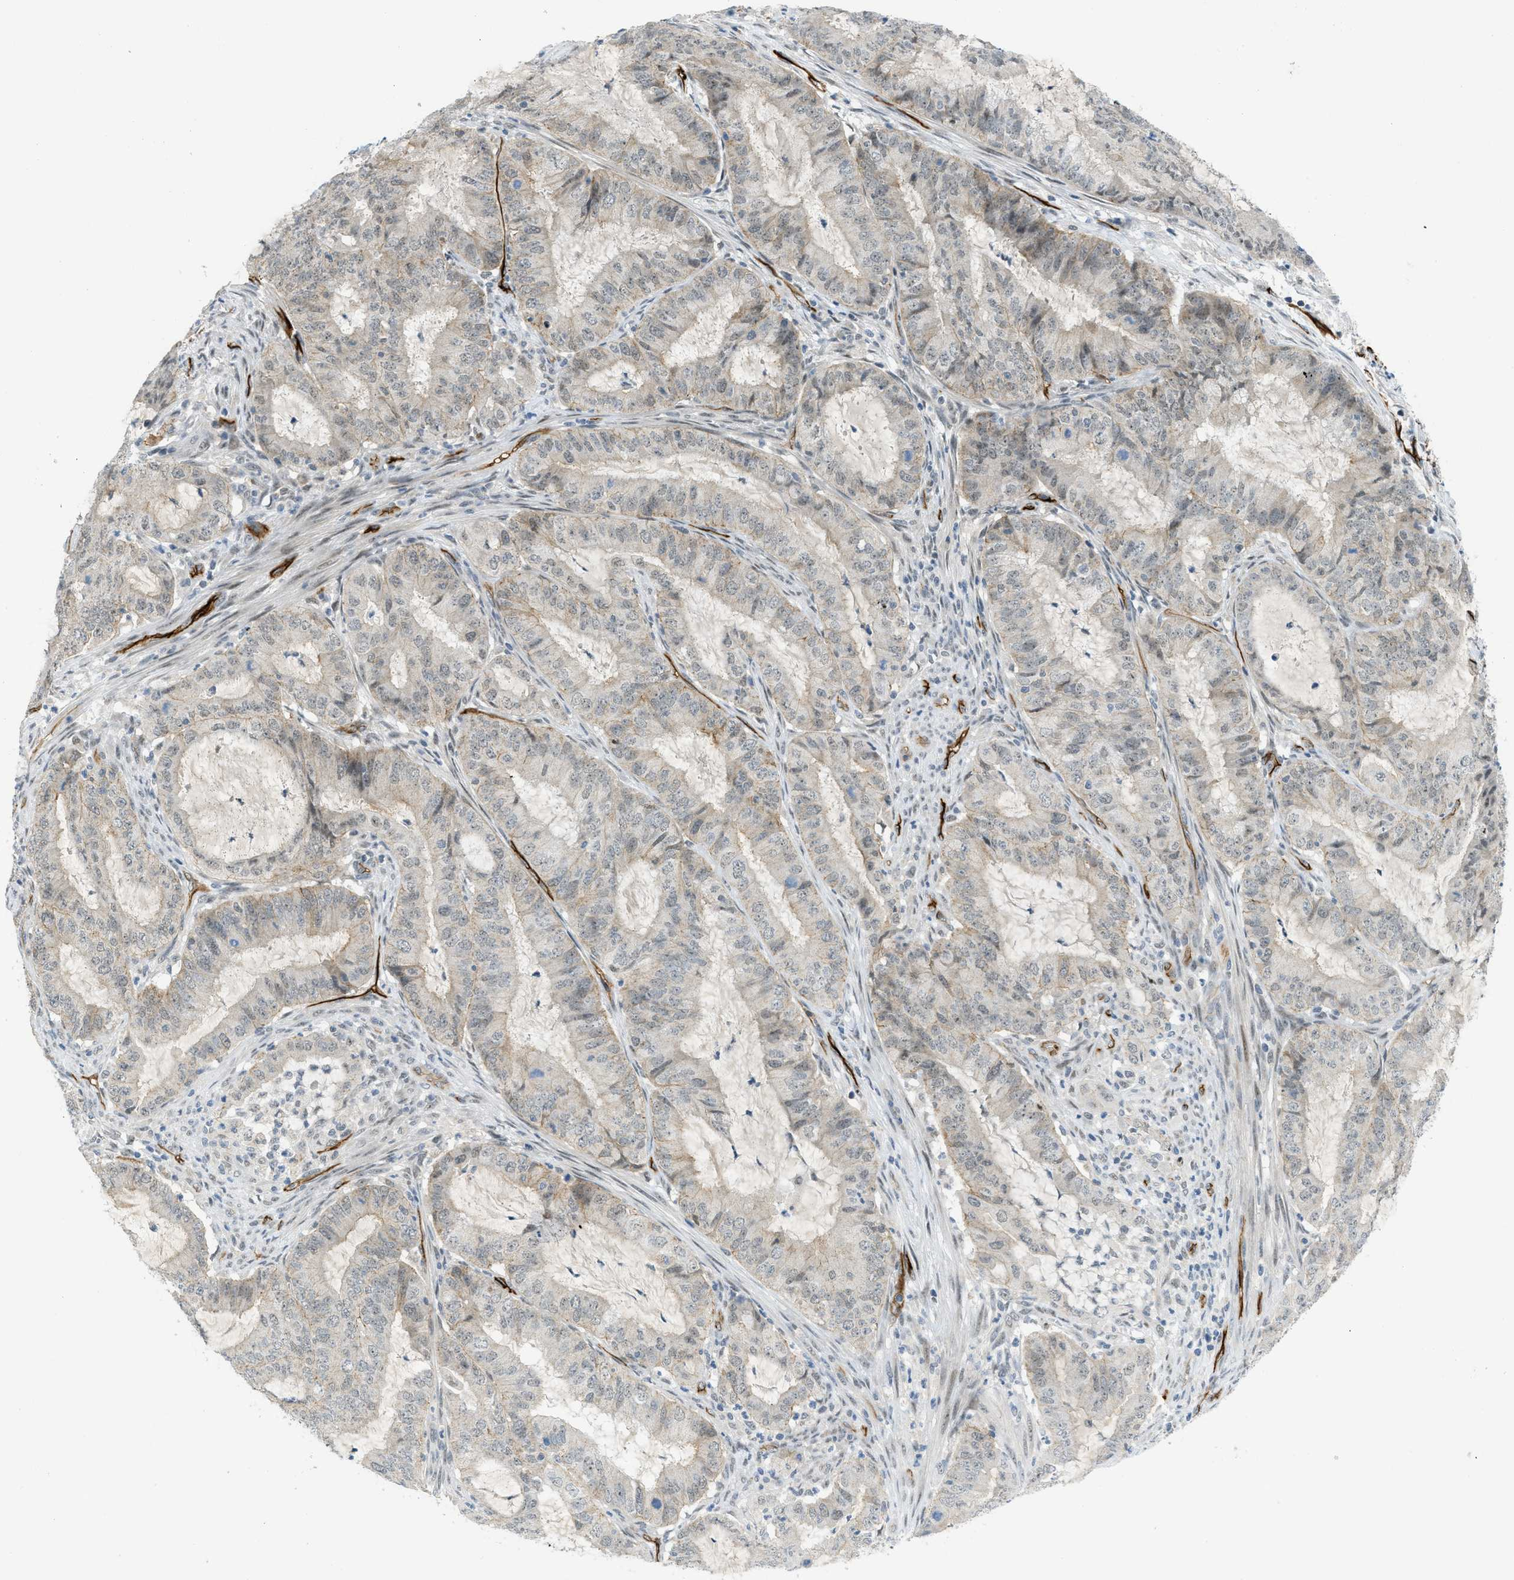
{"staining": {"intensity": "negative", "quantity": "none", "location": "none"}, "tissue": "endometrial cancer", "cell_type": "Tumor cells", "image_type": "cancer", "snomed": [{"axis": "morphology", "description": "Adenocarcinoma, NOS"}, {"axis": "topography", "description": "Endometrium"}], "caption": "An immunohistochemistry micrograph of endometrial cancer is shown. There is no staining in tumor cells of endometrial cancer.", "gene": "SLCO2A1", "patient": {"sex": "female", "age": 70}}